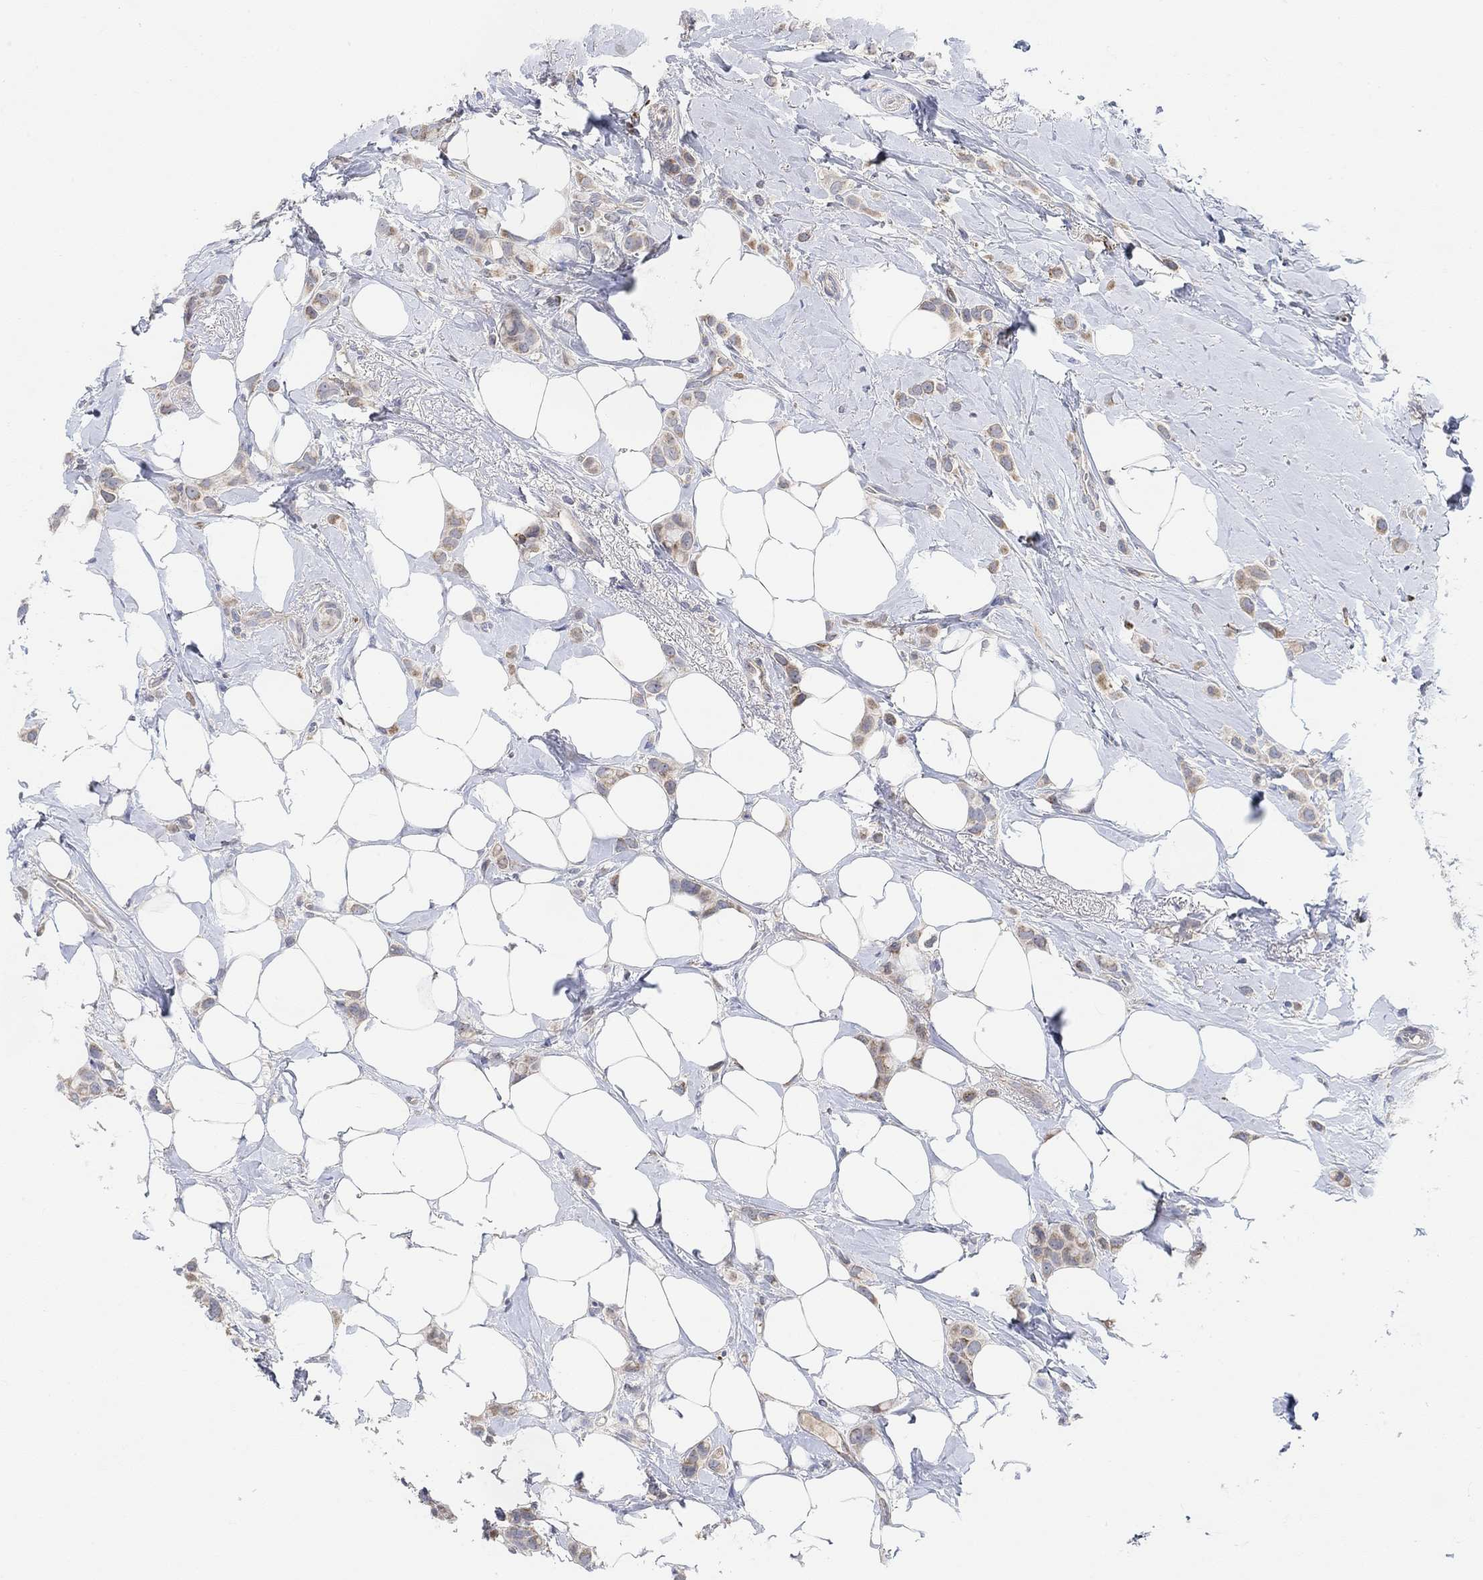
{"staining": {"intensity": "moderate", "quantity": "25%-75%", "location": "cytoplasmic/membranous"}, "tissue": "breast cancer", "cell_type": "Tumor cells", "image_type": "cancer", "snomed": [{"axis": "morphology", "description": "Lobular carcinoma"}, {"axis": "topography", "description": "Breast"}], "caption": "Immunohistochemistry image of neoplastic tissue: human breast cancer stained using IHC exhibits medium levels of moderate protein expression localized specifically in the cytoplasmic/membranous of tumor cells, appearing as a cytoplasmic/membranous brown color.", "gene": "HCRTR1", "patient": {"sex": "female", "age": 66}}